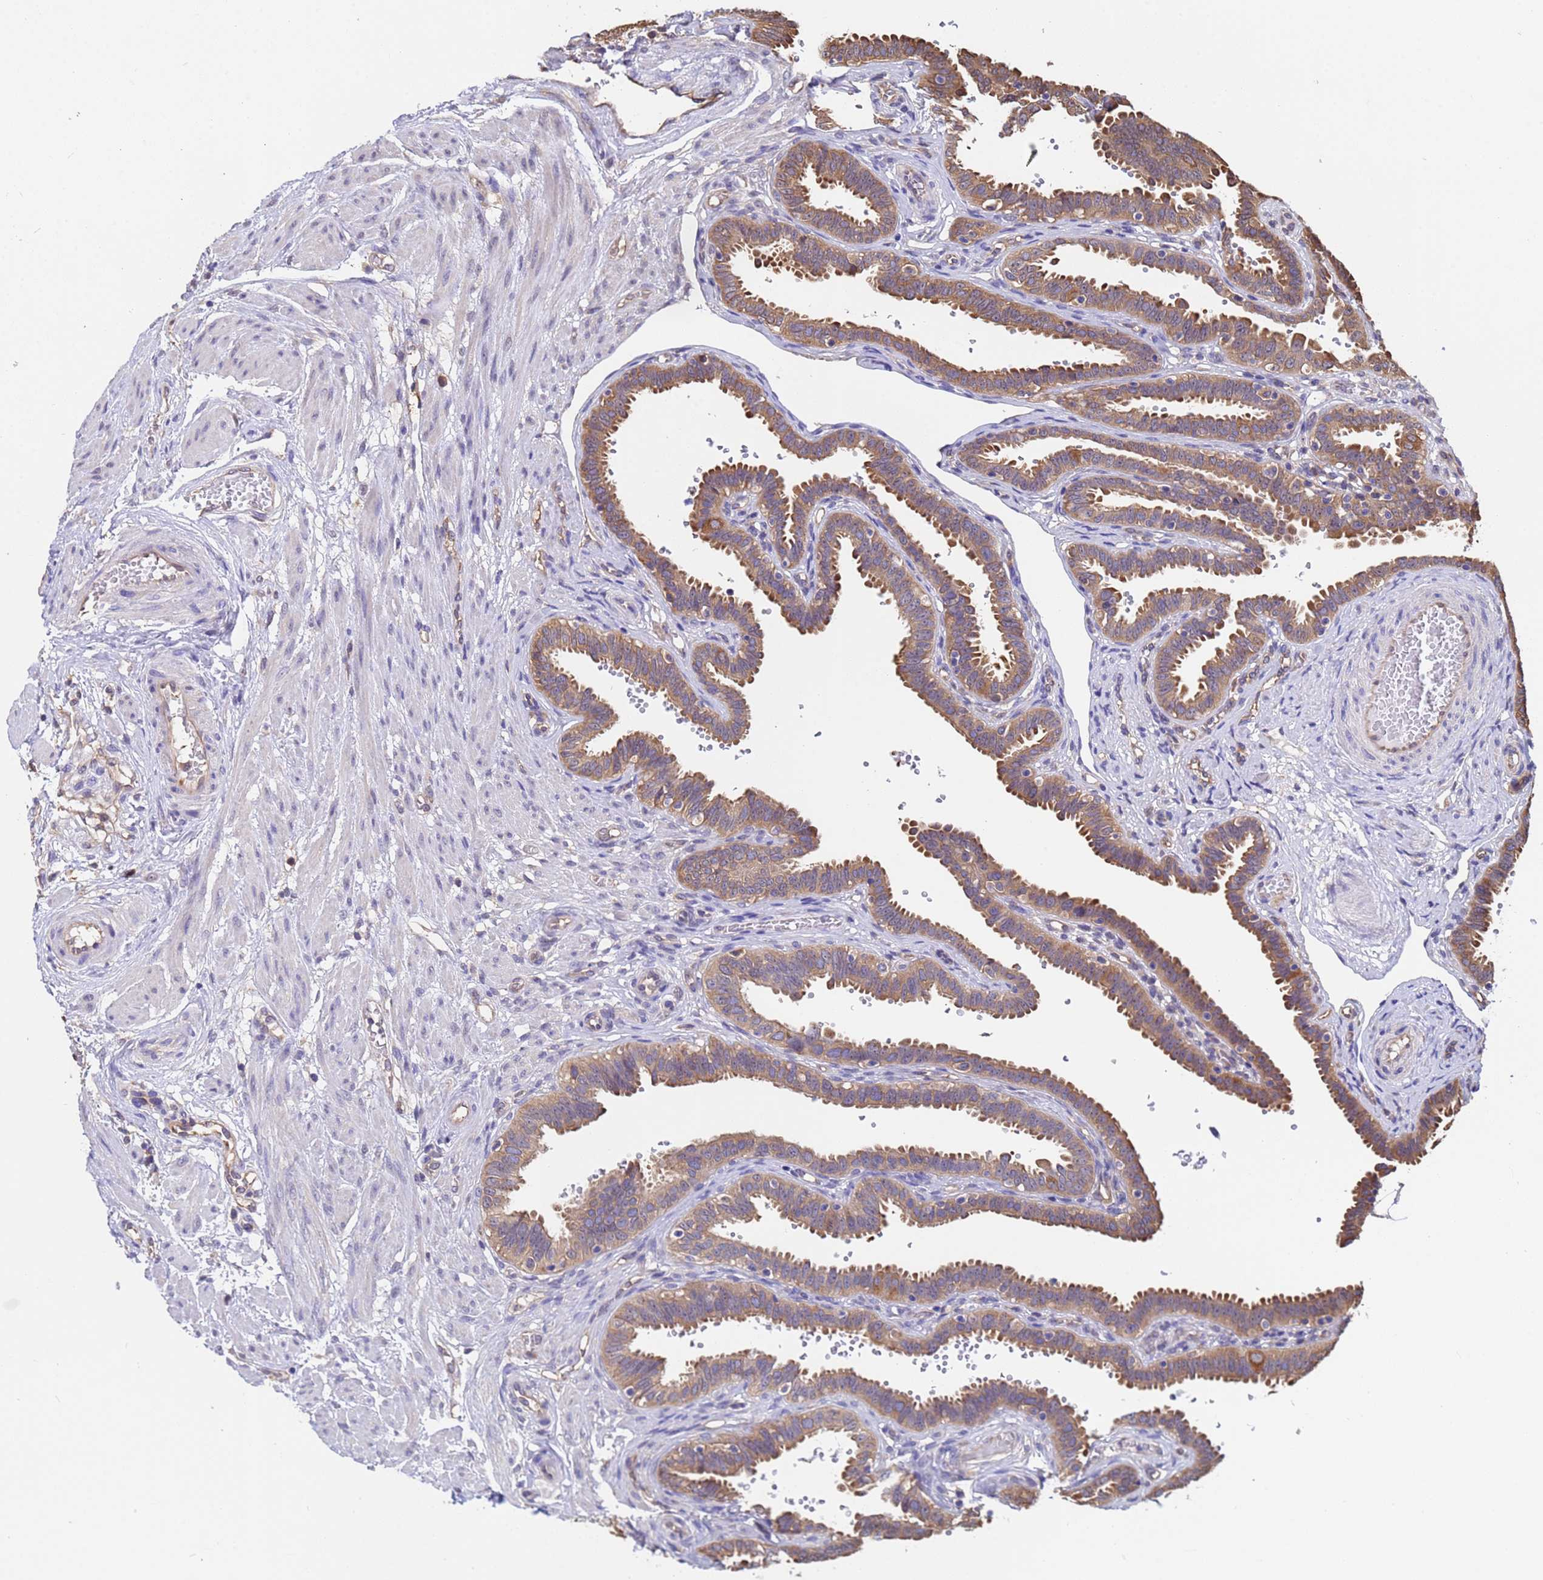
{"staining": {"intensity": "moderate", "quantity": ">75%", "location": "cytoplasmic/membranous"}, "tissue": "fallopian tube", "cell_type": "Glandular cells", "image_type": "normal", "snomed": [{"axis": "morphology", "description": "Normal tissue, NOS"}, {"axis": "topography", "description": "Fallopian tube"}], "caption": "Protein staining demonstrates moderate cytoplasmic/membranous staining in about >75% of glandular cells in normal fallopian tube. (DAB = brown stain, brightfield microscopy at high magnification).", "gene": "FAM25A", "patient": {"sex": "female", "age": 37}}